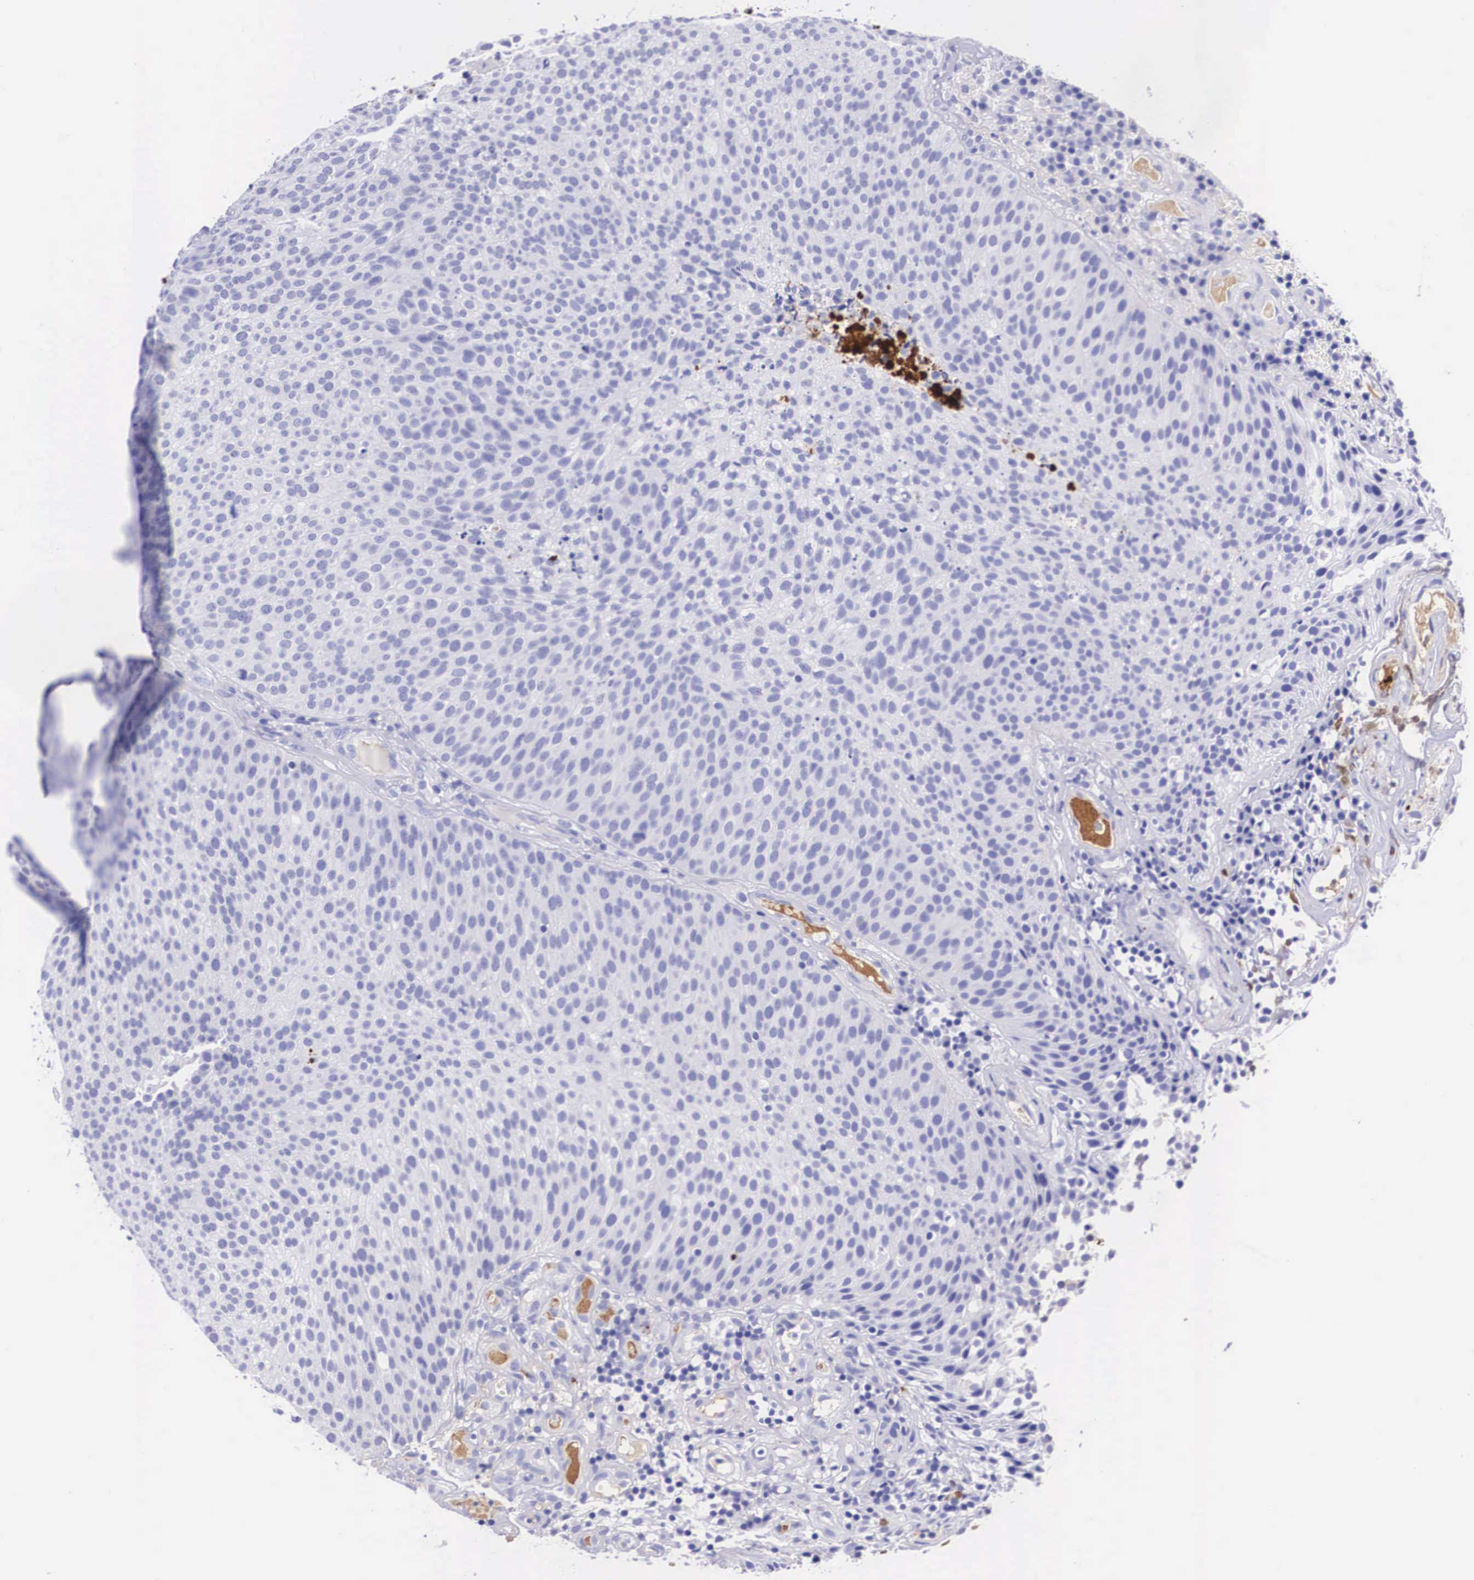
{"staining": {"intensity": "negative", "quantity": "none", "location": "none"}, "tissue": "urothelial cancer", "cell_type": "Tumor cells", "image_type": "cancer", "snomed": [{"axis": "morphology", "description": "Urothelial carcinoma, Low grade"}, {"axis": "topography", "description": "Urinary bladder"}], "caption": "Immunohistochemical staining of human urothelial cancer displays no significant staining in tumor cells.", "gene": "PLG", "patient": {"sex": "male", "age": 85}}